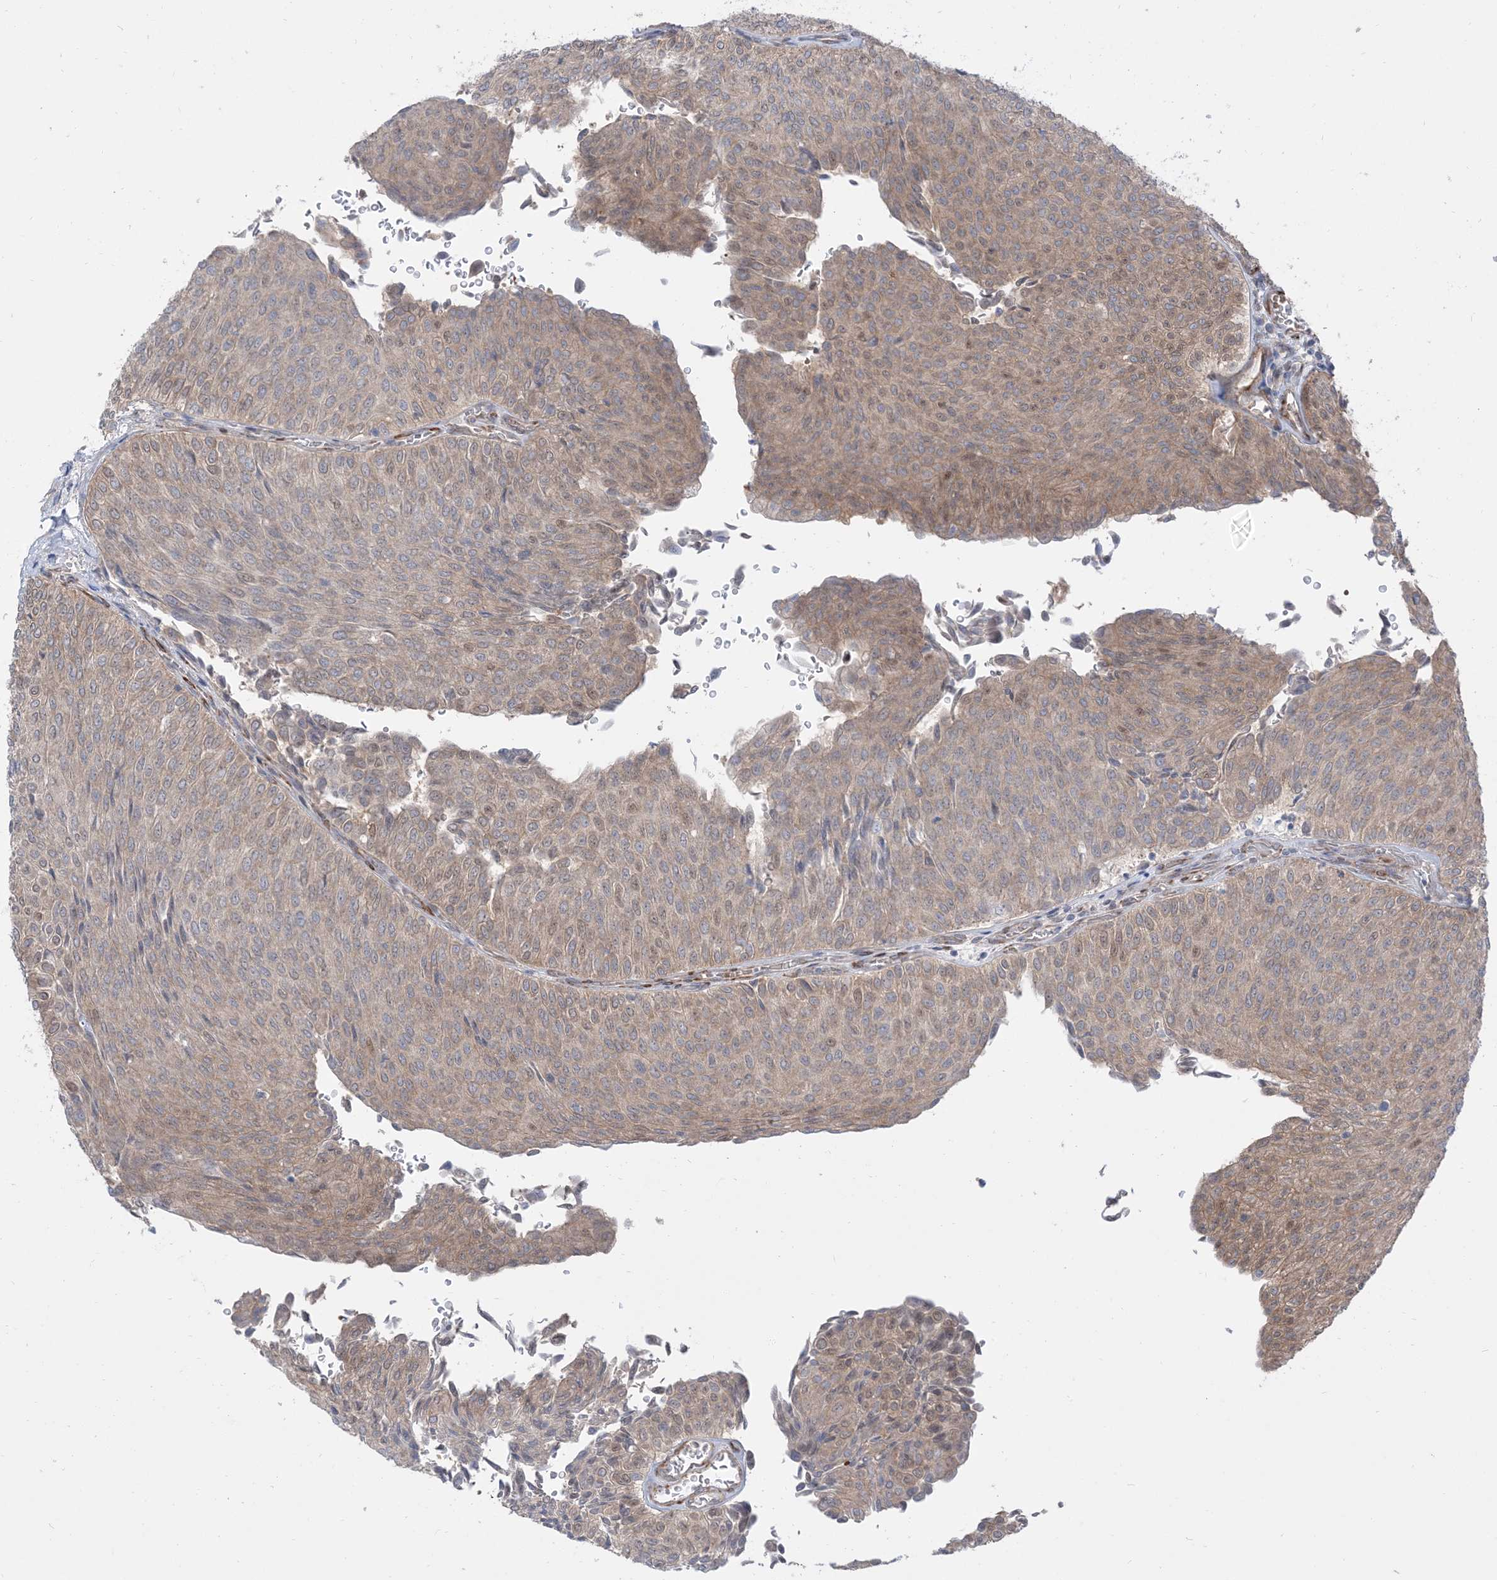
{"staining": {"intensity": "weak", "quantity": "25%-75%", "location": "cytoplasmic/membranous"}, "tissue": "urothelial cancer", "cell_type": "Tumor cells", "image_type": "cancer", "snomed": [{"axis": "morphology", "description": "Urothelial carcinoma, Low grade"}, {"axis": "topography", "description": "Urinary bladder"}], "caption": "About 25%-75% of tumor cells in human urothelial cancer display weak cytoplasmic/membranous protein expression as visualized by brown immunohistochemical staining.", "gene": "RIN1", "patient": {"sex": "male", "age": 78}}